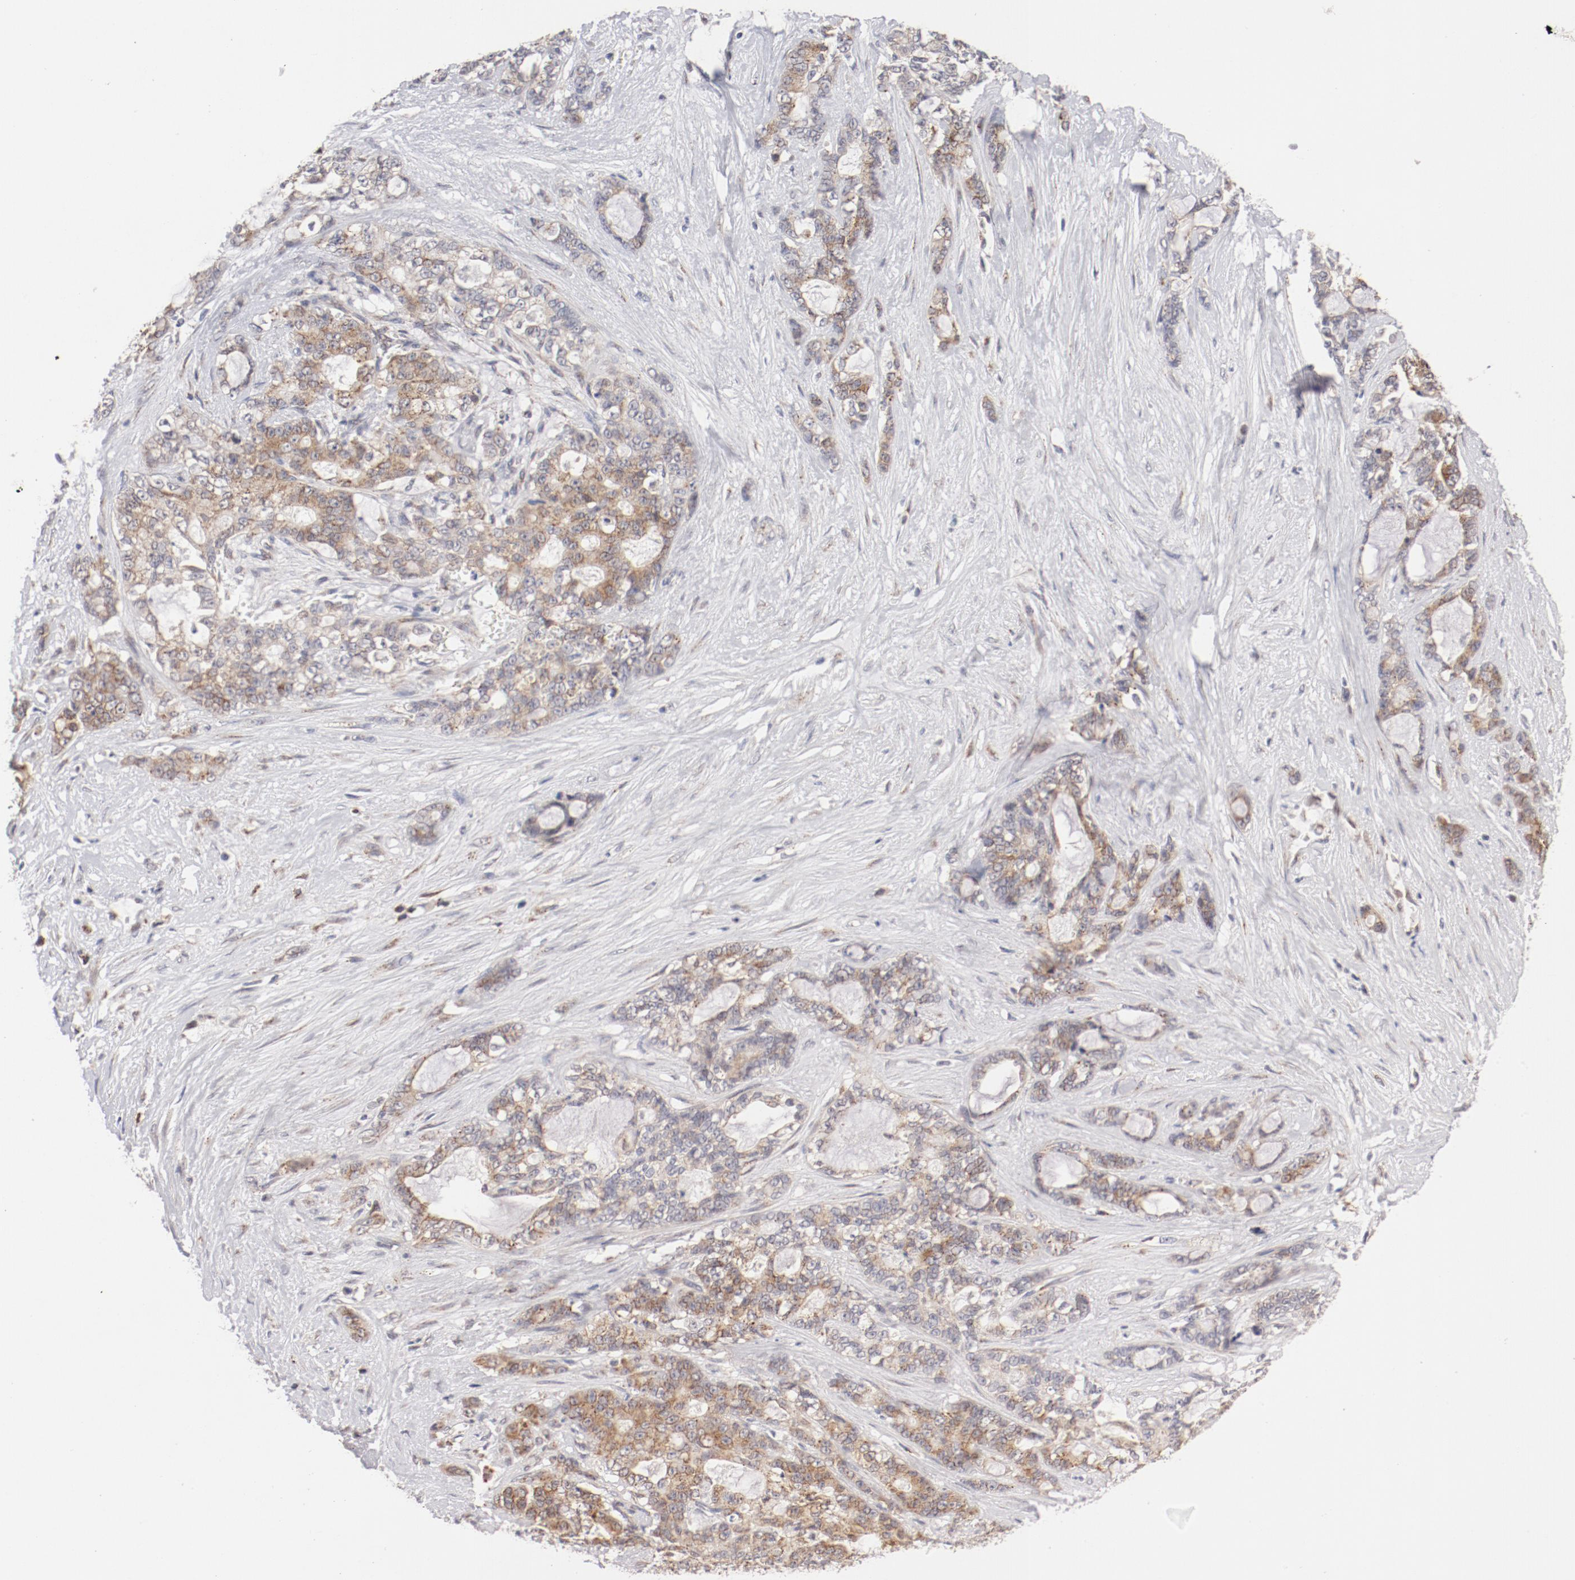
{"staining": {"intensity": "weak", "quantity": "<25%", "location": "cytoplasmic/membranous"}, "tissue": "pancreatic cancer", "cell_type": "Tumor cells", "image_type": "cancer", "snomed": [{"axis": "morphology", "description": "Adenocarcinoma, NOS"}, {"axis": "topography", "description": "Pancreas"}], "caption": "DAB immunohistochemical staining of human pancreatic cancer (adenocarcinoma) shows no significant positivity in tumor cells.", "gene": "RPL12", "patient": {"sex": "female", "age": 73}}